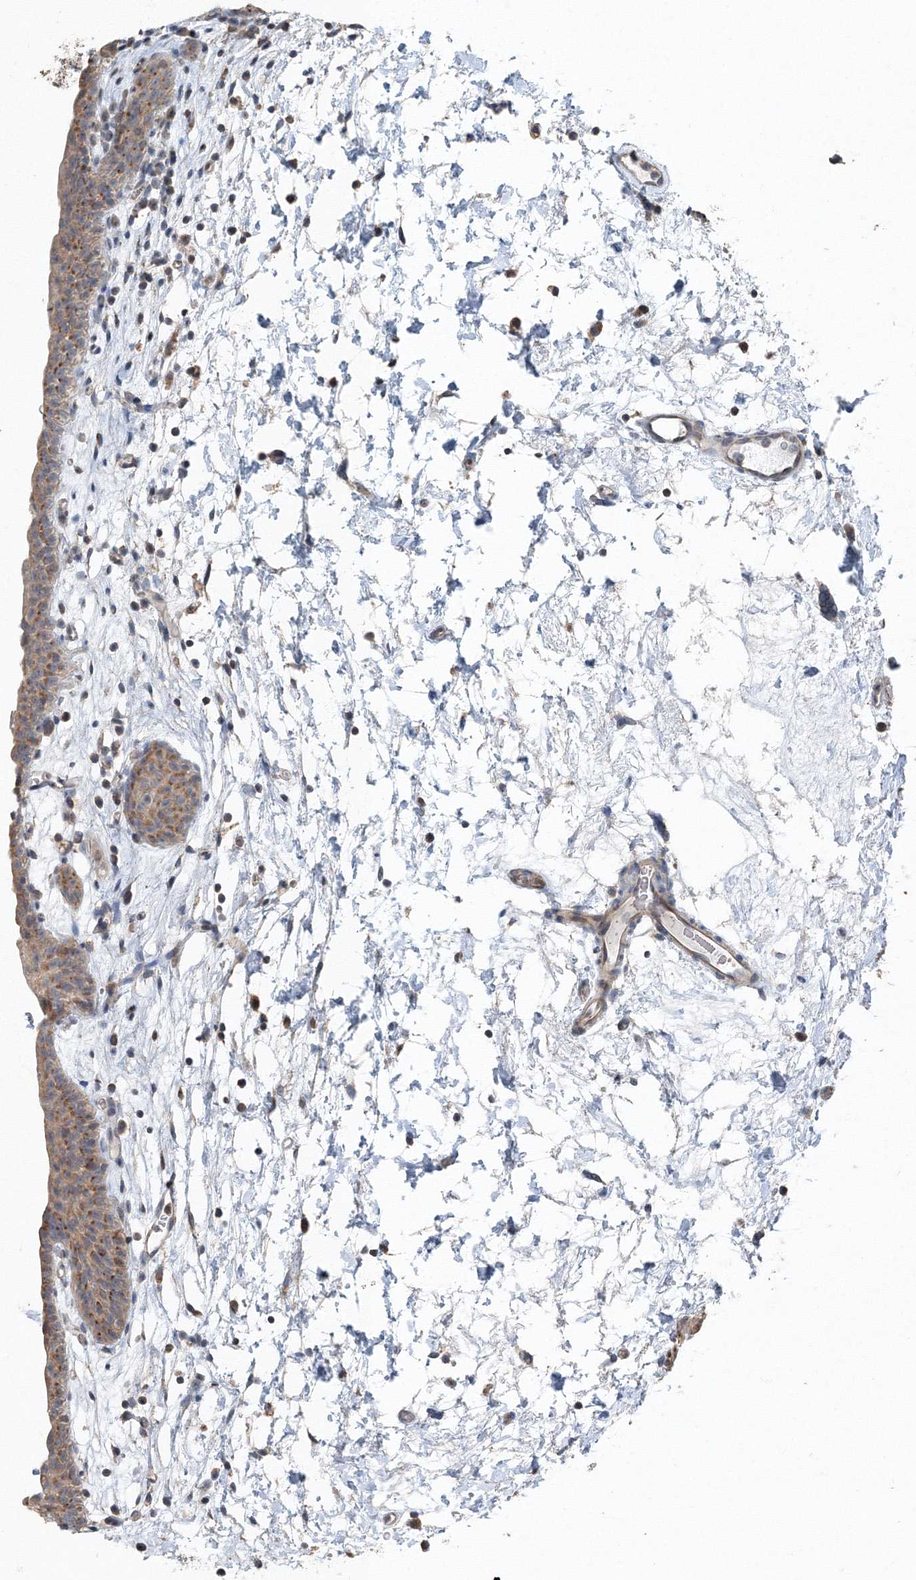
{"staining": {"intensity": "moderate", "quantity": ">75%", "location": "cytoplasmic/membranous"}, "tissue": "urinary bladder", "cell_type": "Urothelial cells", "image_type": "normal", "snomed": [{"axis": "morphology", "description": "Normal tissue, NOS"}, {"axis": "topography", "description": "Urinary bladder"}], "caption": "Urinary bladder was stained to show a protein in brown. There is medium levels of moderate cytoplasmic/membranous positivity in about >75% of urothelial cells.", "gene": "AASDH", "patient": {"sex": "male", "age": 83}}